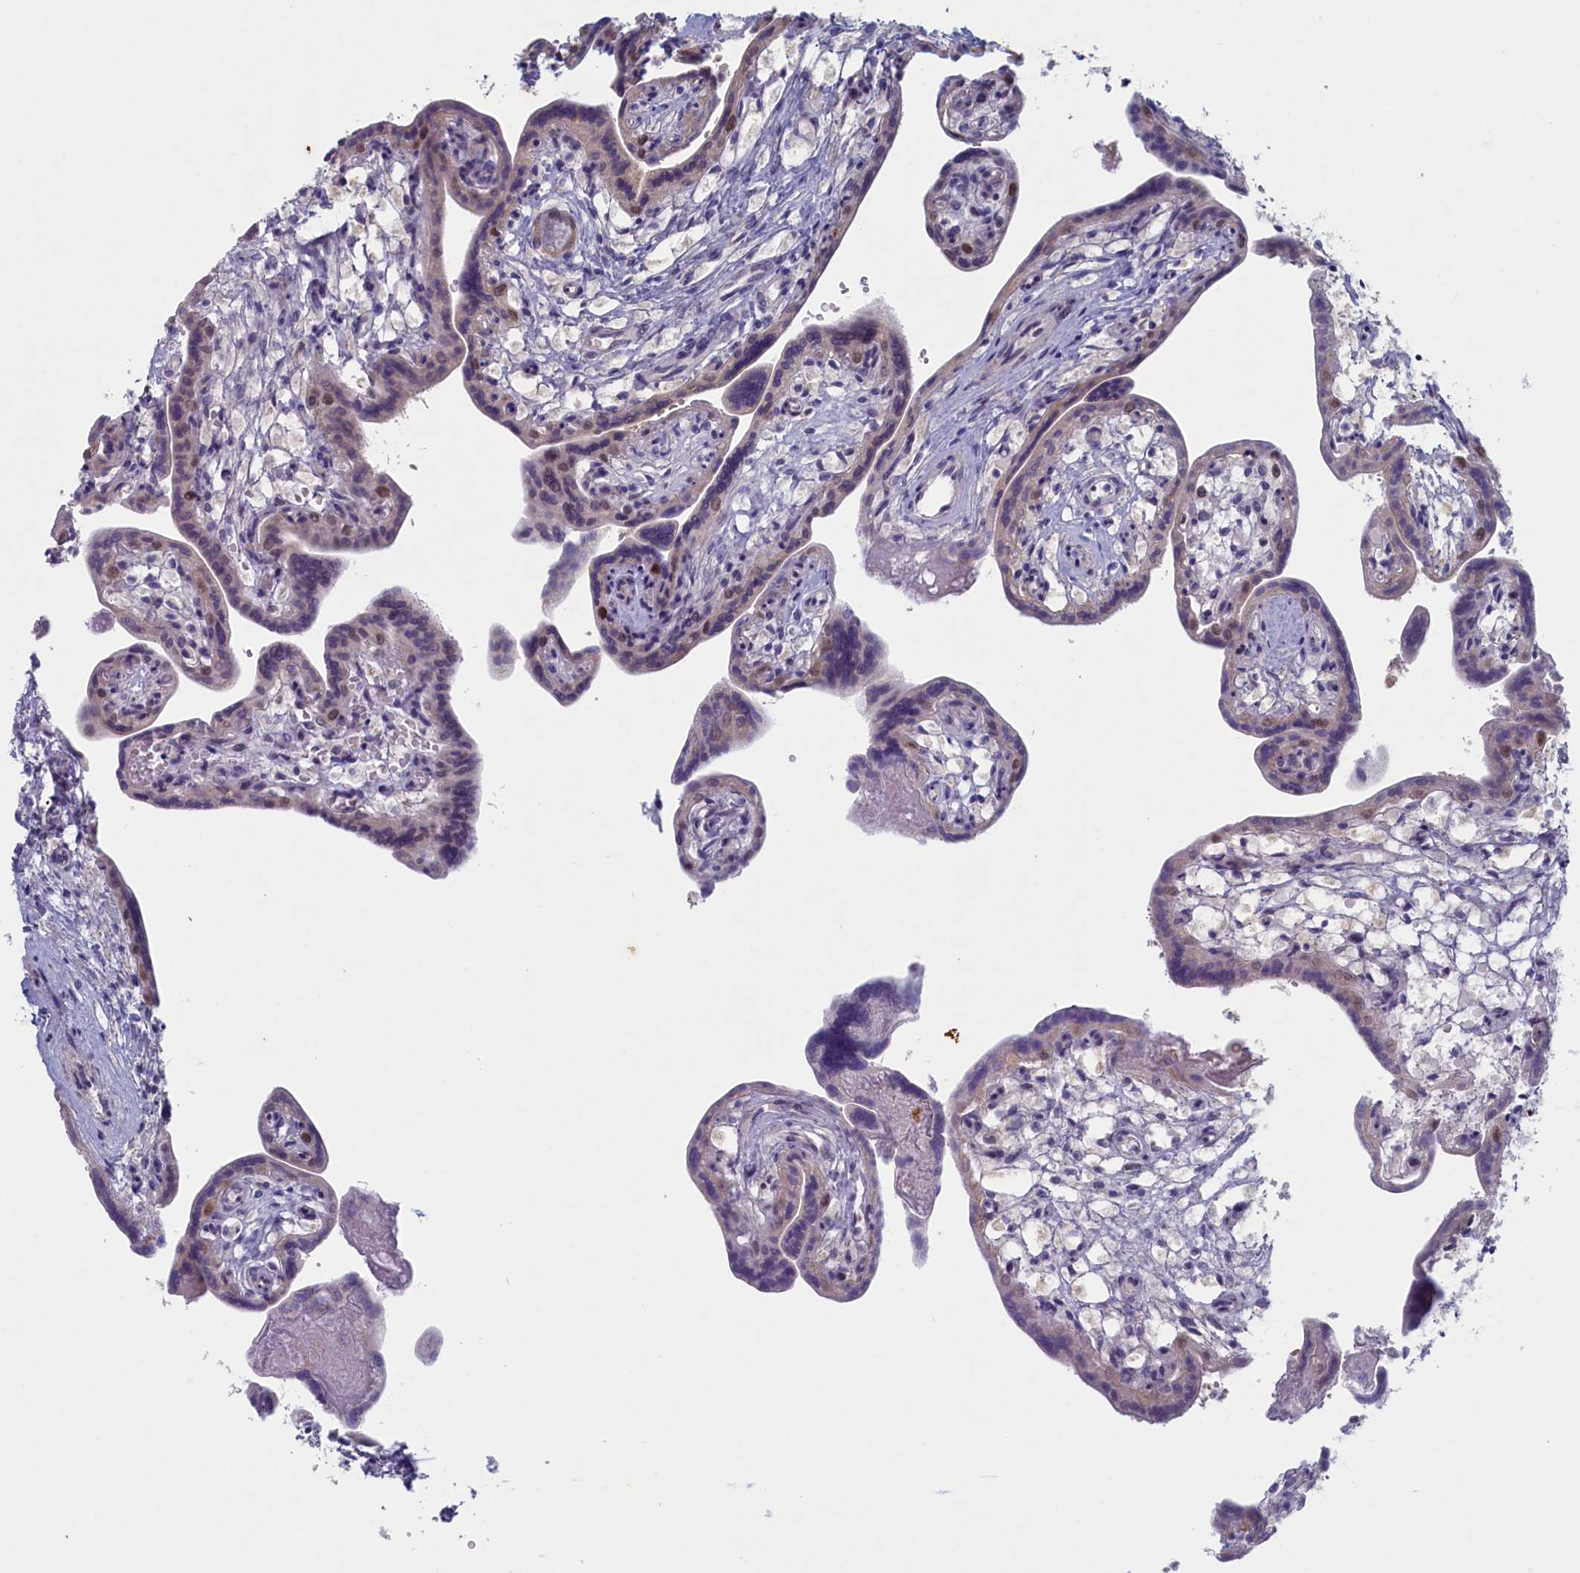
{"staining": {"intensity": "moderate", "quantity": "<25%", "location": "nuclear"}, "tissue": "placenta", "cell_type": "Trophoblastic cells", "image_type": "normal", "snomed": [{"axis": "morphology", "description": "Normal tissue, NOS"}, {"axis": "topography", "description": "Placenta"}], "caption": "This is a photomicrograph of immunohistochemistry (IHC) staining of normal placenta, which shows moderate staining in the nuclear of trophoblastic cells.", "gene": "WDR76", "patient": {"sex": "female", "age": 37}}